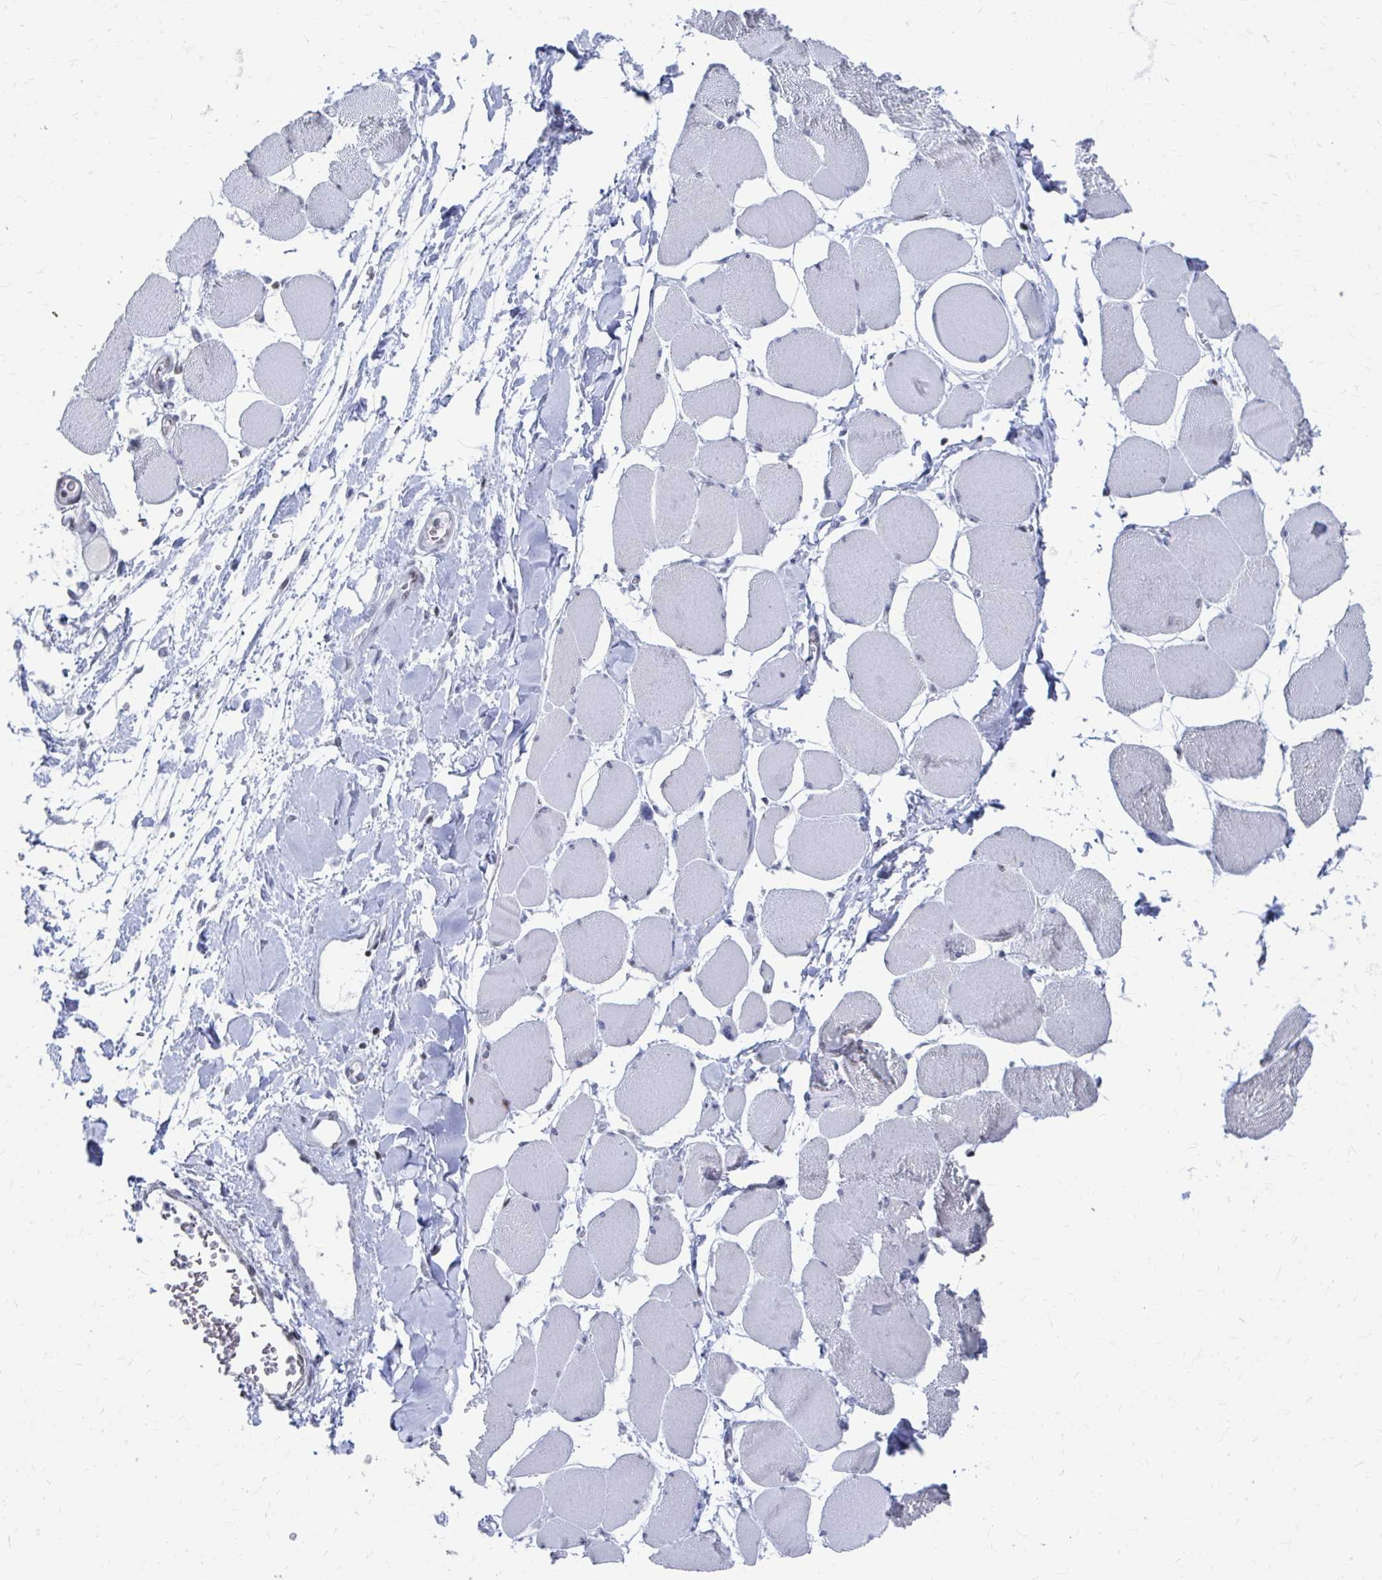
{"staining": {"intensity": "negative", "quantity": "none", "location": "none"}, "tissue": "skeletal muscle", "cell_type": "Myocytes", "image_type": "normal", "snomed": [{"axis": "morphology", "description": "Normal tissue, NOS"}, {"axis": "topography", "description": "Skeletal muscle"}], "caption": "Human skeletal muscle stained for a protein using immunohistochemistry (IHC) reveals no expression in myocytes.", "gene": "CDIN1", "patient": {"sex": "female", "age": 75}}